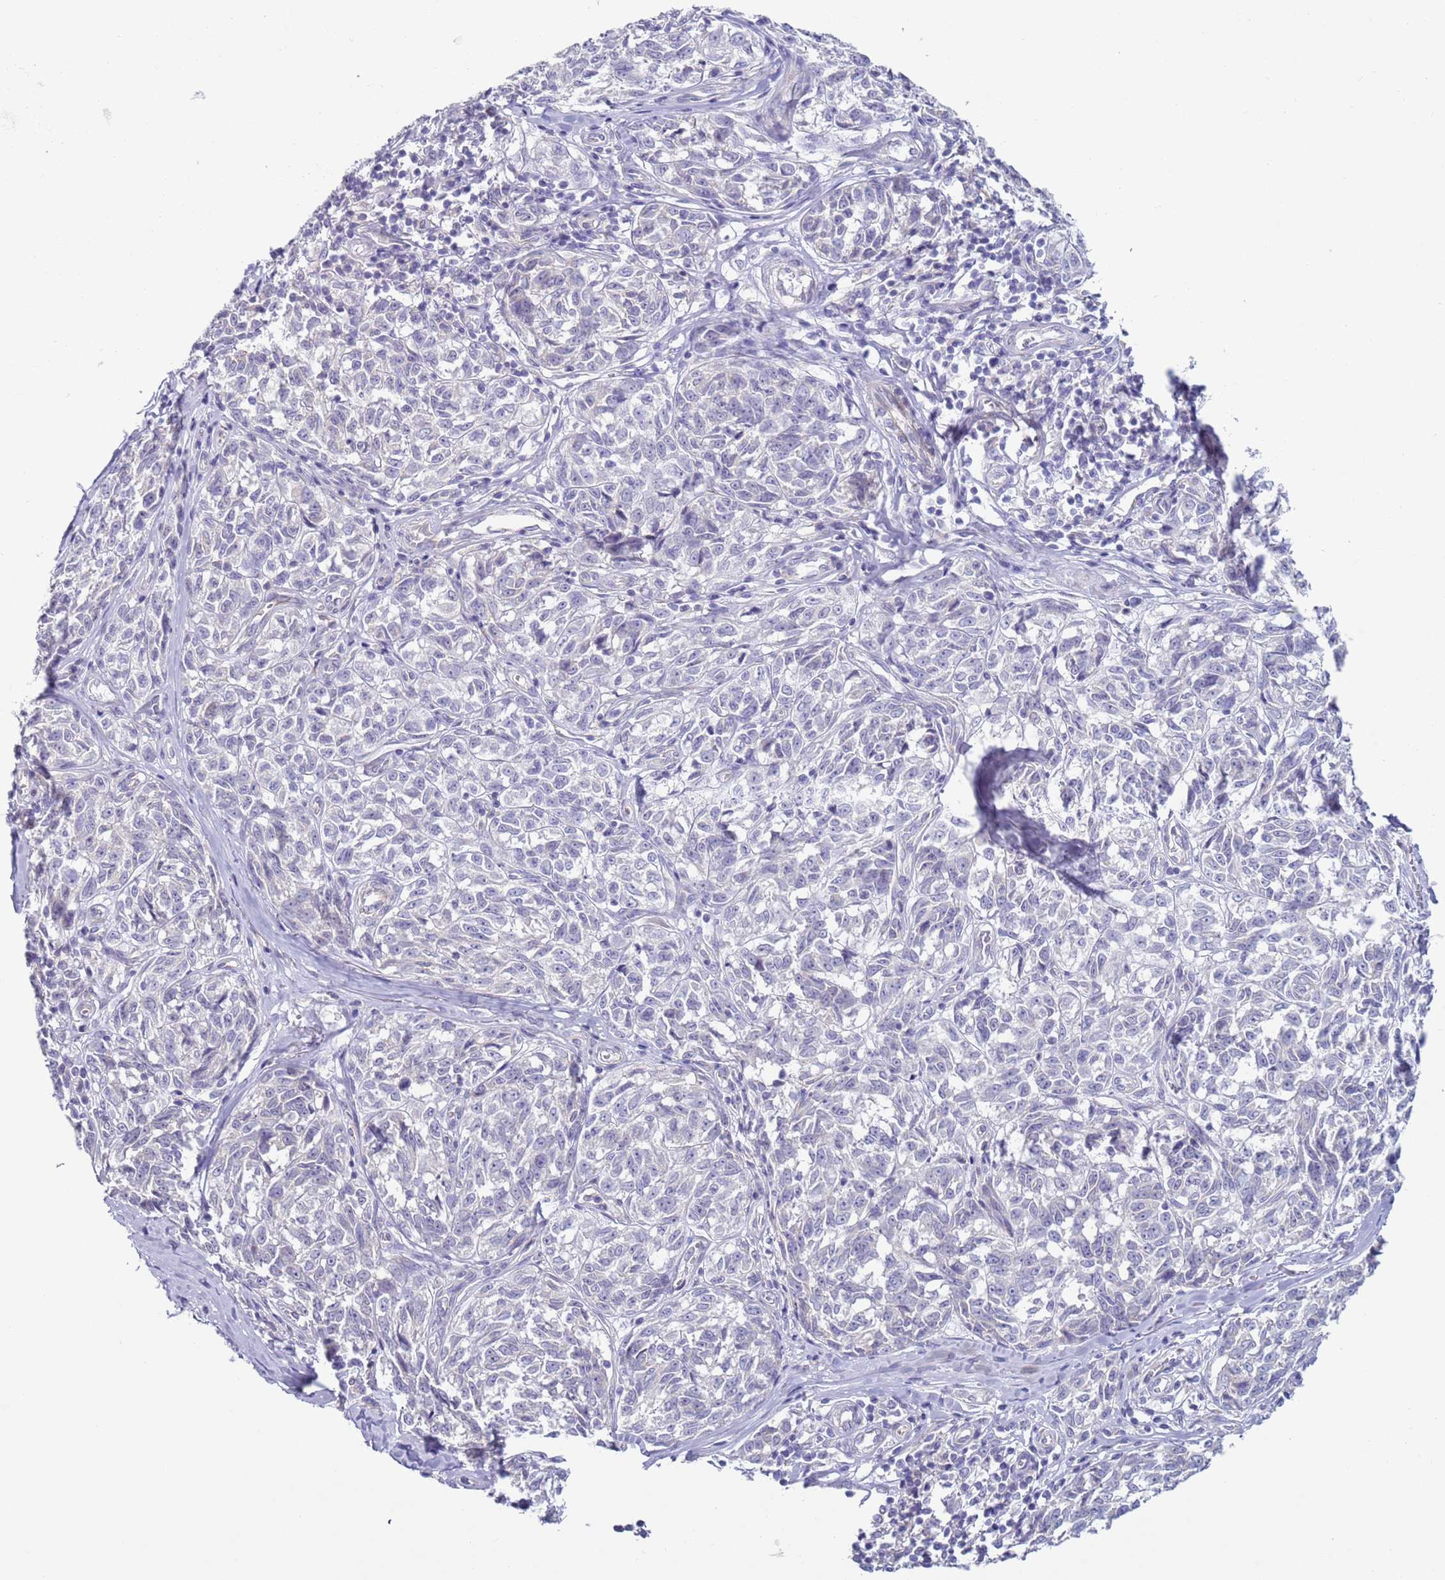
{"staining": {"intensity": "negative", "quantity": "none", "location": "none"}, "tissue": "melanoma", "cell_type": "Tumor cells", "image_type": "cancer", "snomed": [{"axis": "morphology", "description": "Normal tissue, NOS"}, {"axis": "morphology", "description": "Malignant melanoma, NOS"}, {"axis": "topography", "description": "Skin"}], "caption": "This is an immunohistochemistry (IHC) micrograph of malignant melanoma. There is no expression in tumor cells.", "gene": "NPAP1", "patient": {"sex": "female", "age": 64}}